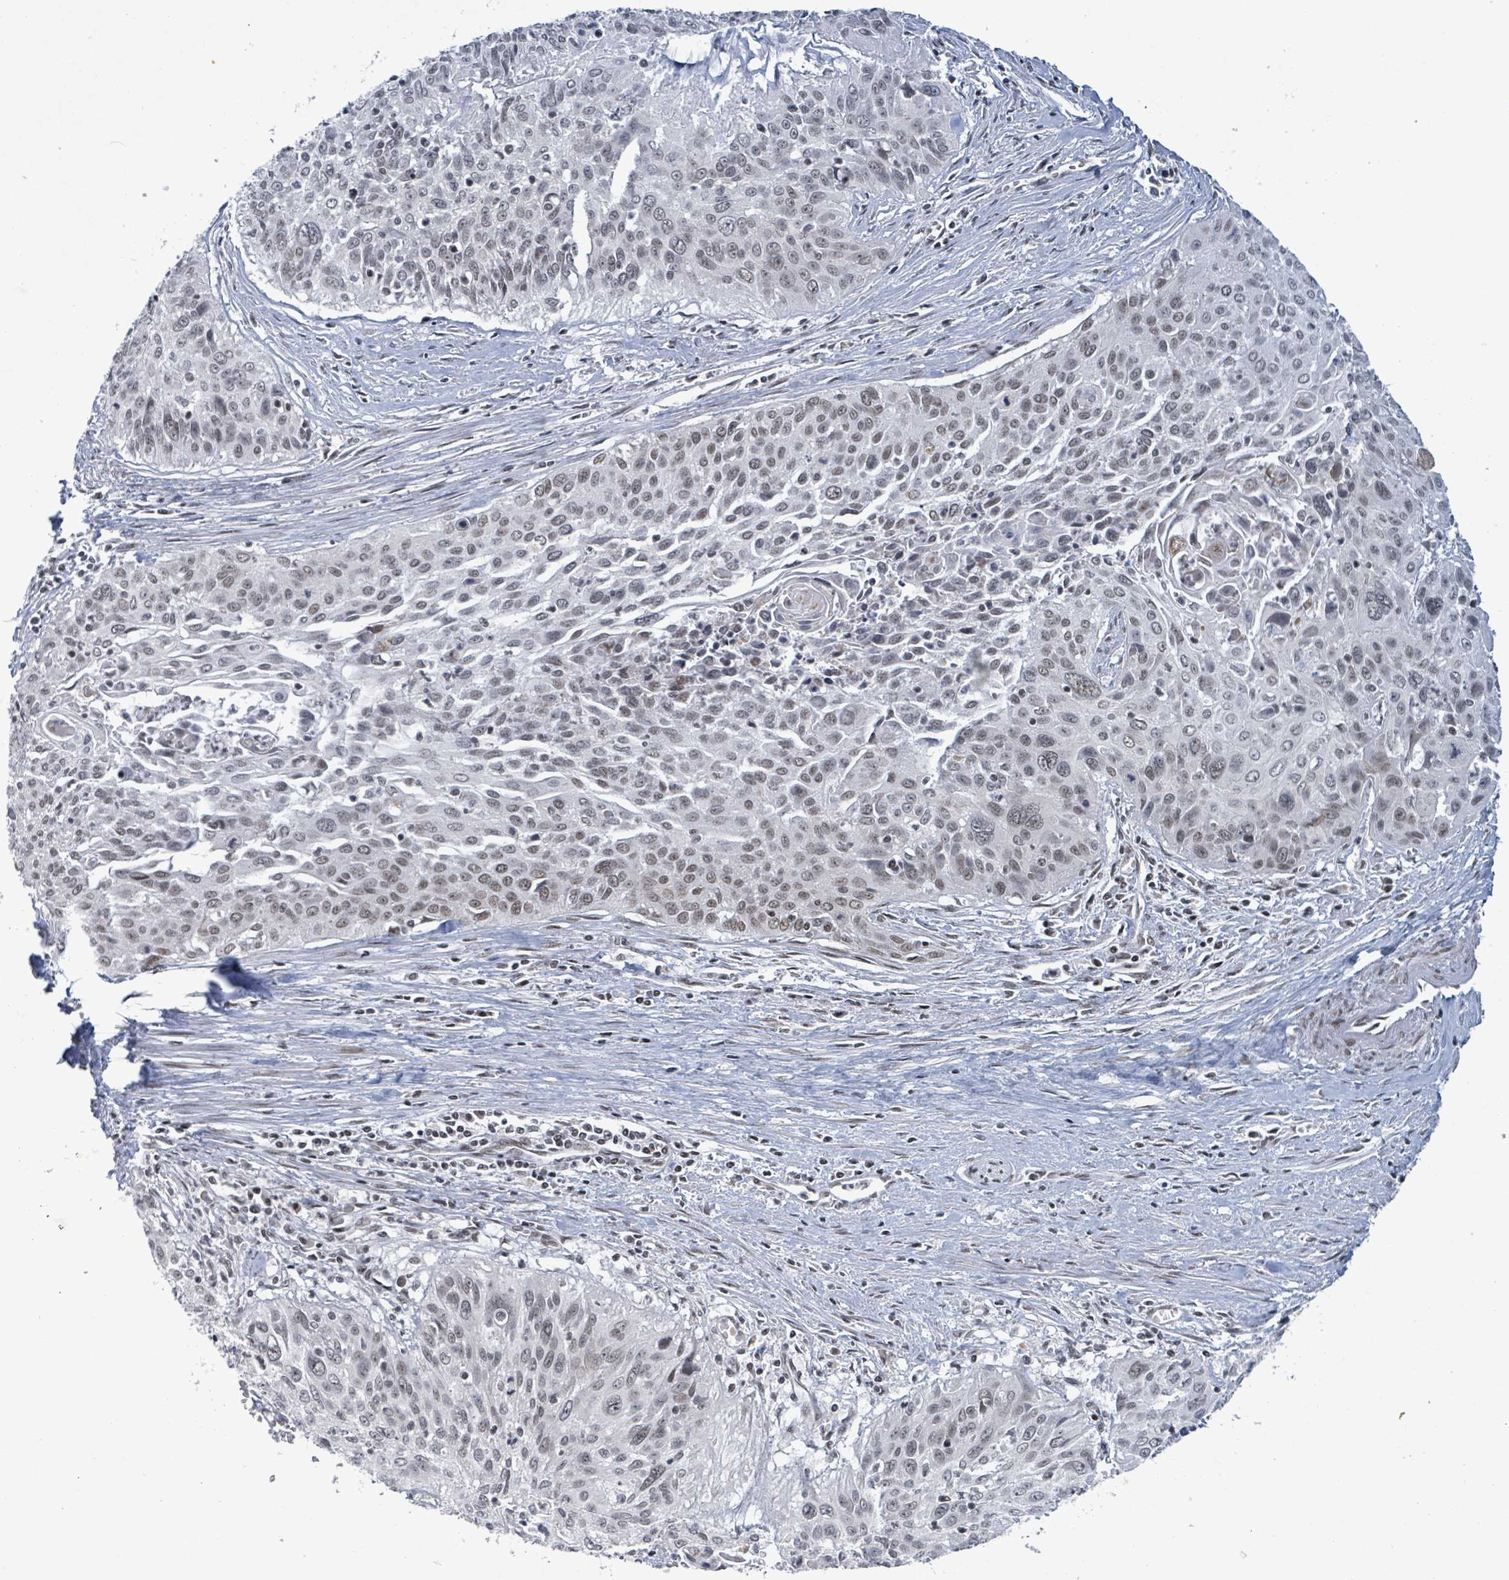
{"staining": {"intensity": "weak", "quantity": "<25%", "location": "nuclear"}, "tissue": "cervical cancer", "cell_type": "Tumor cells", "image_type": "cancer", "snomed": [{"axis": "morphology", "description": "Squamous cell carcinoma, NOS"}, {"axis": "topography", "description": "Cervix"}], "caption": "Immunohistochemistry of human cervical squamous cell carcinoma demonstrates no staining in tumor cells. (Stains: DAB IHC with hematoxylin counter stain, Microscopy: brightfield microscopy at high magnification).", "gene": "BANP", "patient": {"sex": "female", "age": 55}}